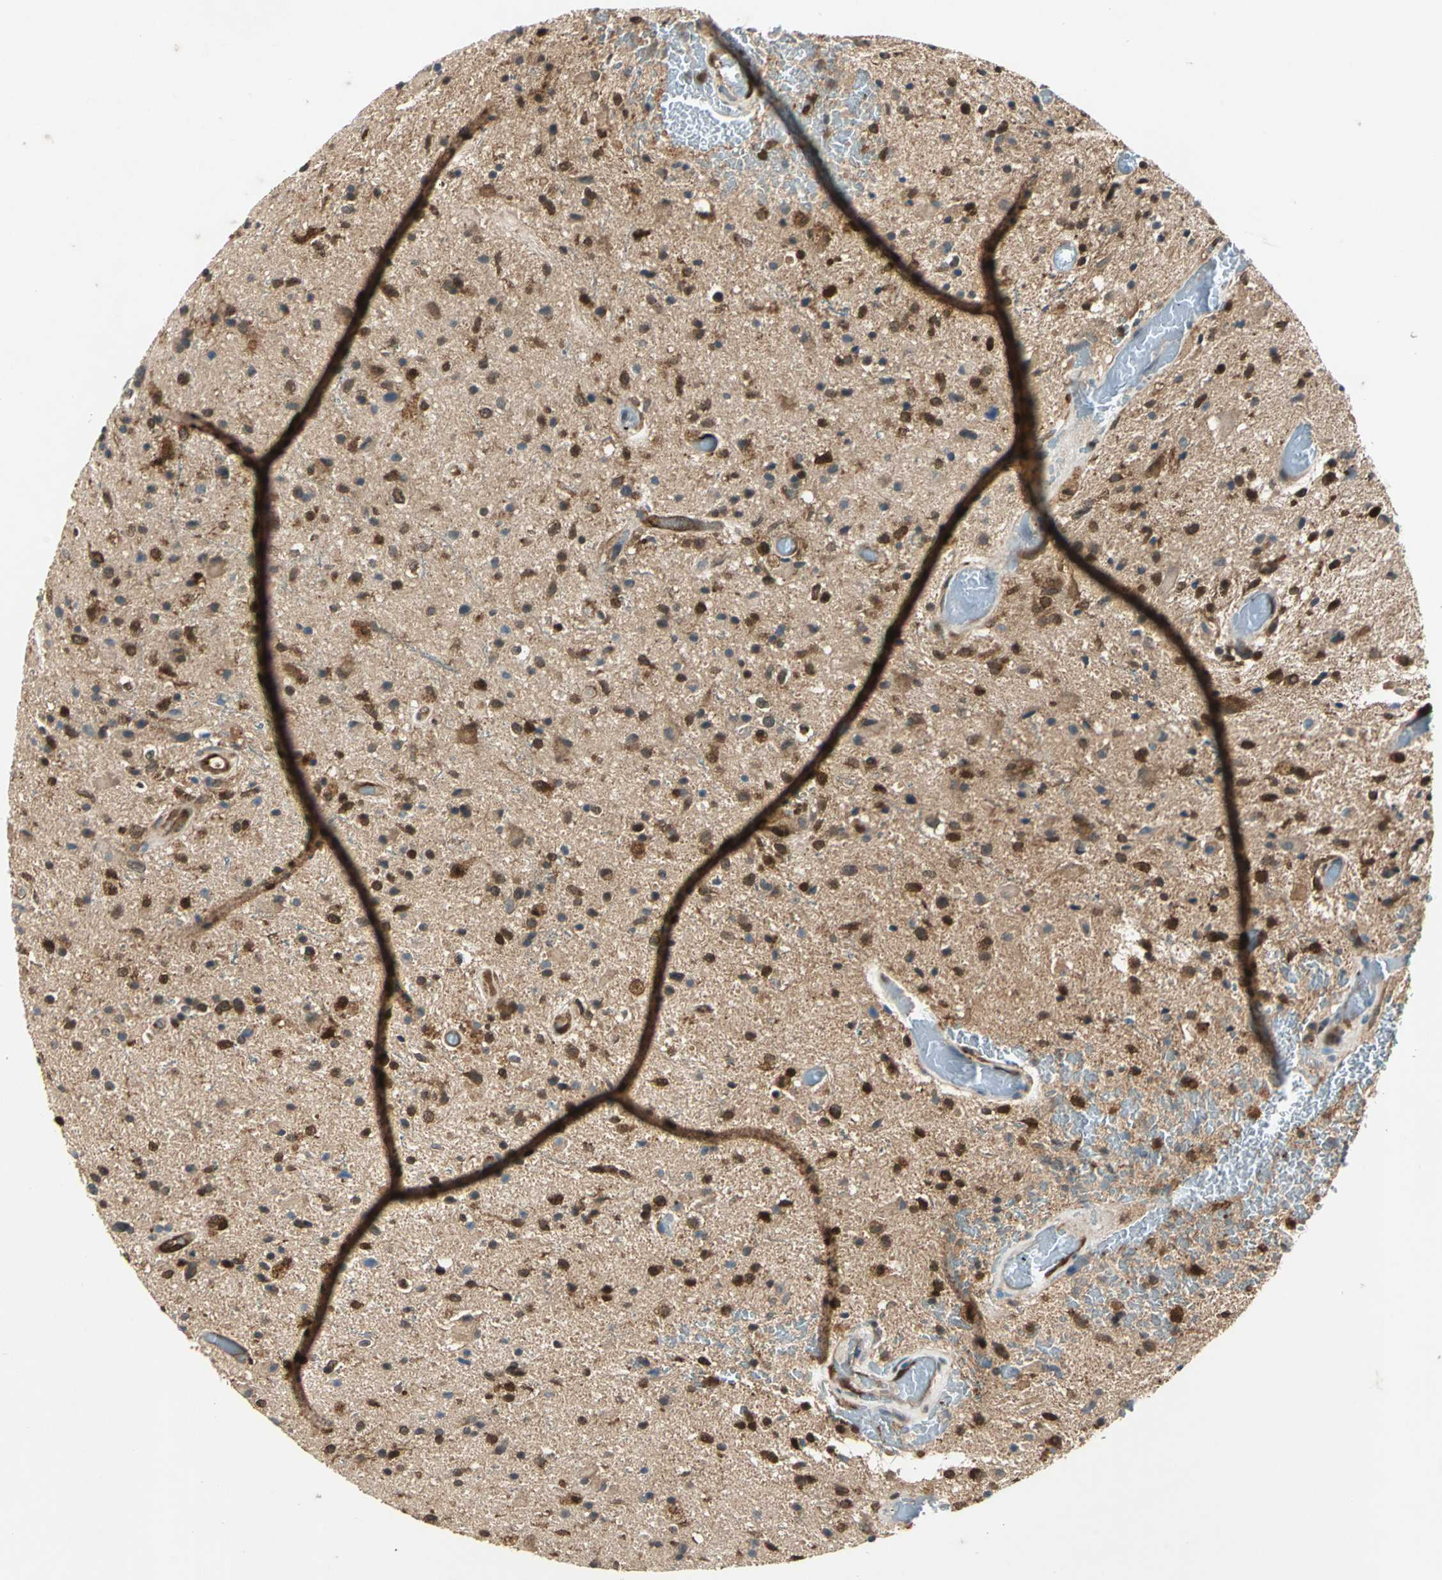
{"staining": {"intensity": "moderate", "quantity": ">75%", "location": "cytoplasmic/membranous,nuclear"}, "tissue": "glioma", "cell_type": "Tumor cells", "image_type": "cancer", "snomed": [{"axis": "morphology", "description": "Glioma, malignant, High grade"}, {"axis": "topography", "description": "Brain"}], "caption": "There is medium levels of moderate cytoplasmic/membranous and nuclear positivity in tumor cells of malignant glioma (high-grade), as demonstrated by immunohistochemical staining (brown color).", "gene": "RRM2B", "patient": {"sex": "male", "age": 33}}